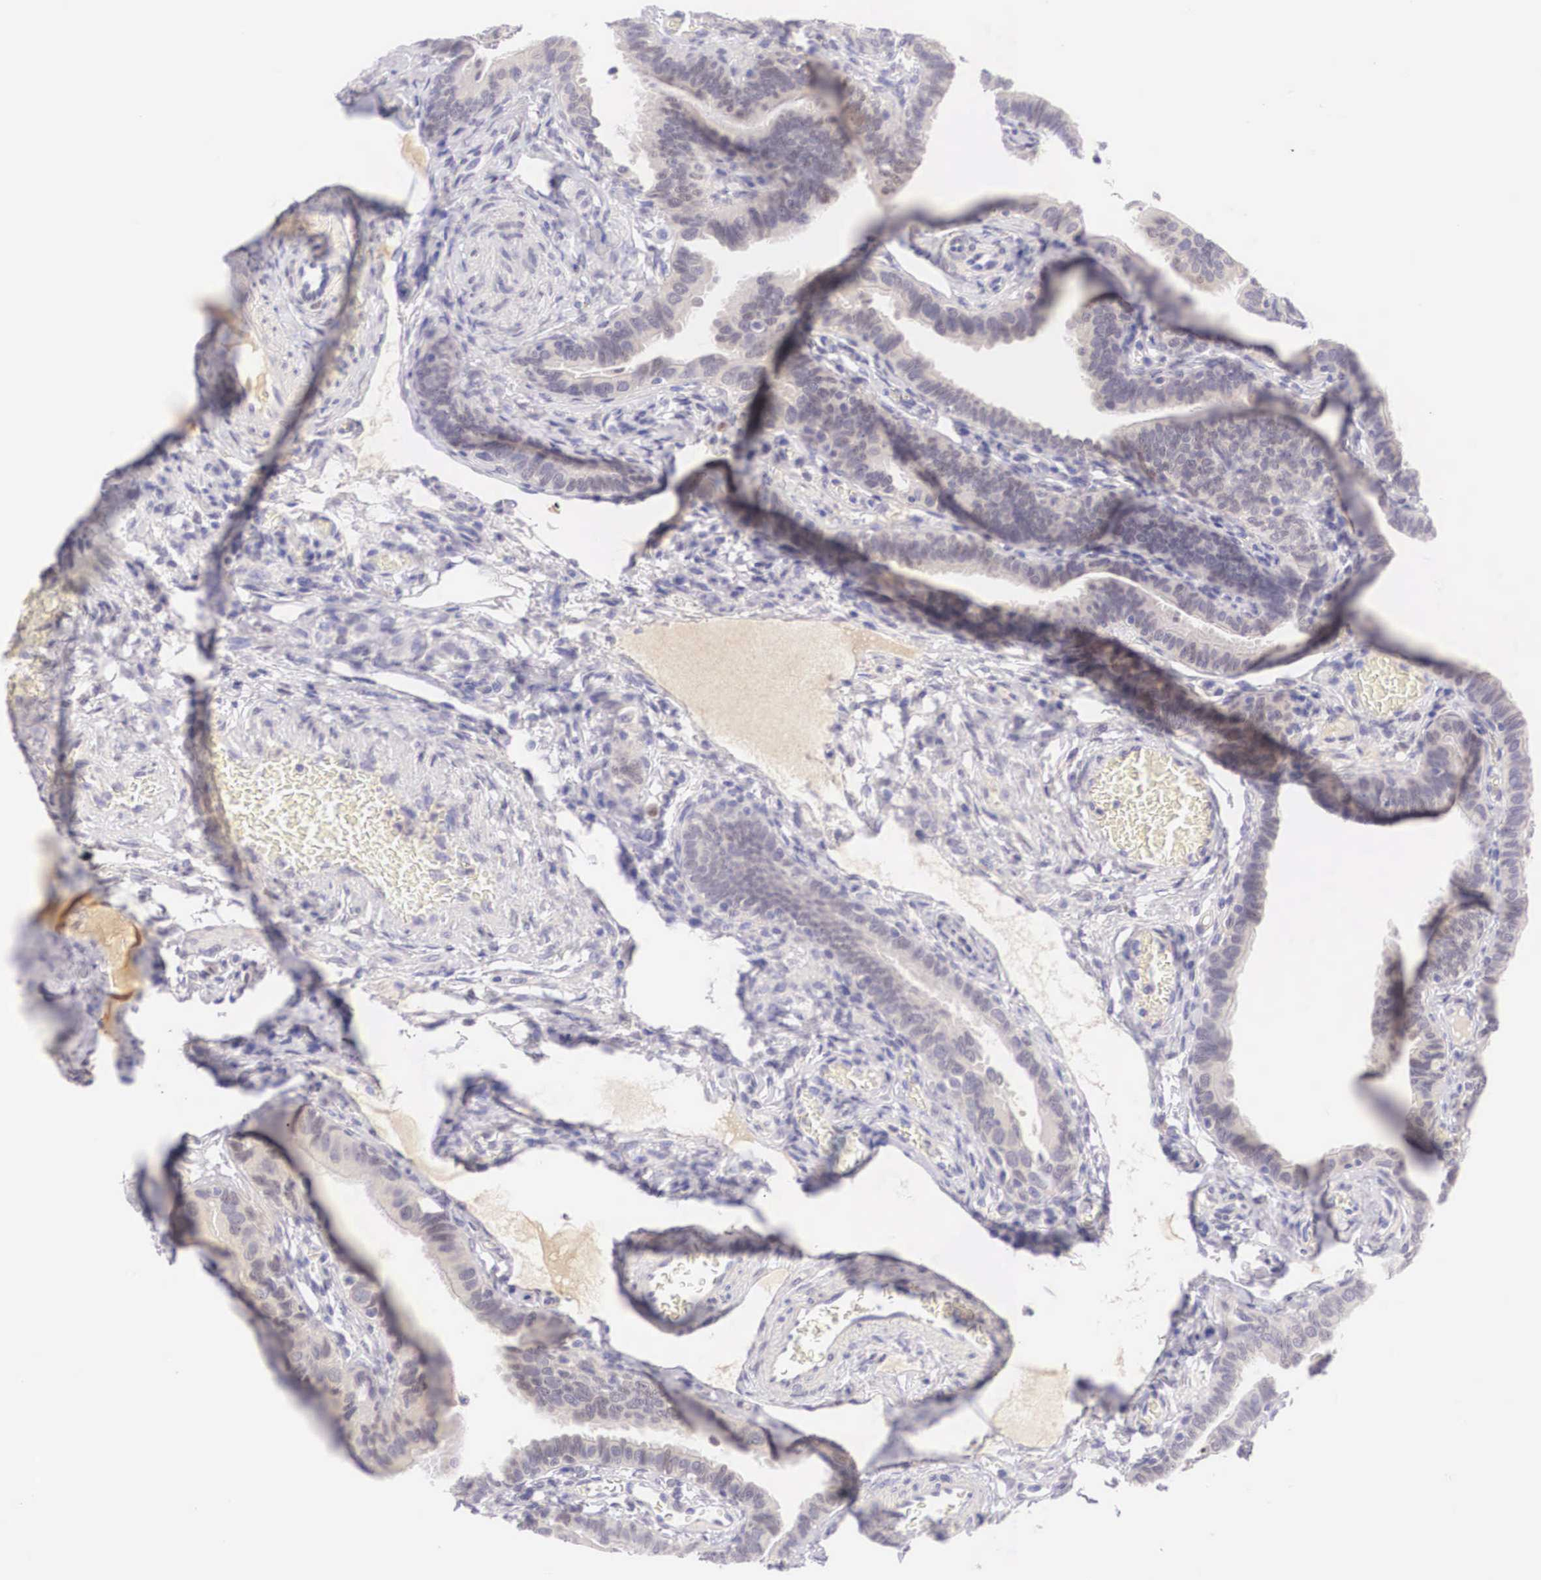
{"staining": {"intensity": "negative", "quantity": "none", "location": "none"}, "tissue": "fallopian tube", "cell_type": "Glandular cells", "image_type": "normal", "snomed": [{"axis": "morphology", "description": "Normal tissue, NOS"}, {"axis": "topography", "description": "Vagina"}, {"axis": "topography", "description": "Fallopian tube"}], "caption": "Immunohistochemistry micrograph of normal human fallopian tube stained for a protein (brown), which reveals no positivity in glandular cells.", "gene": "BCL6", "patient": {"sex": "female", "age": 38}}